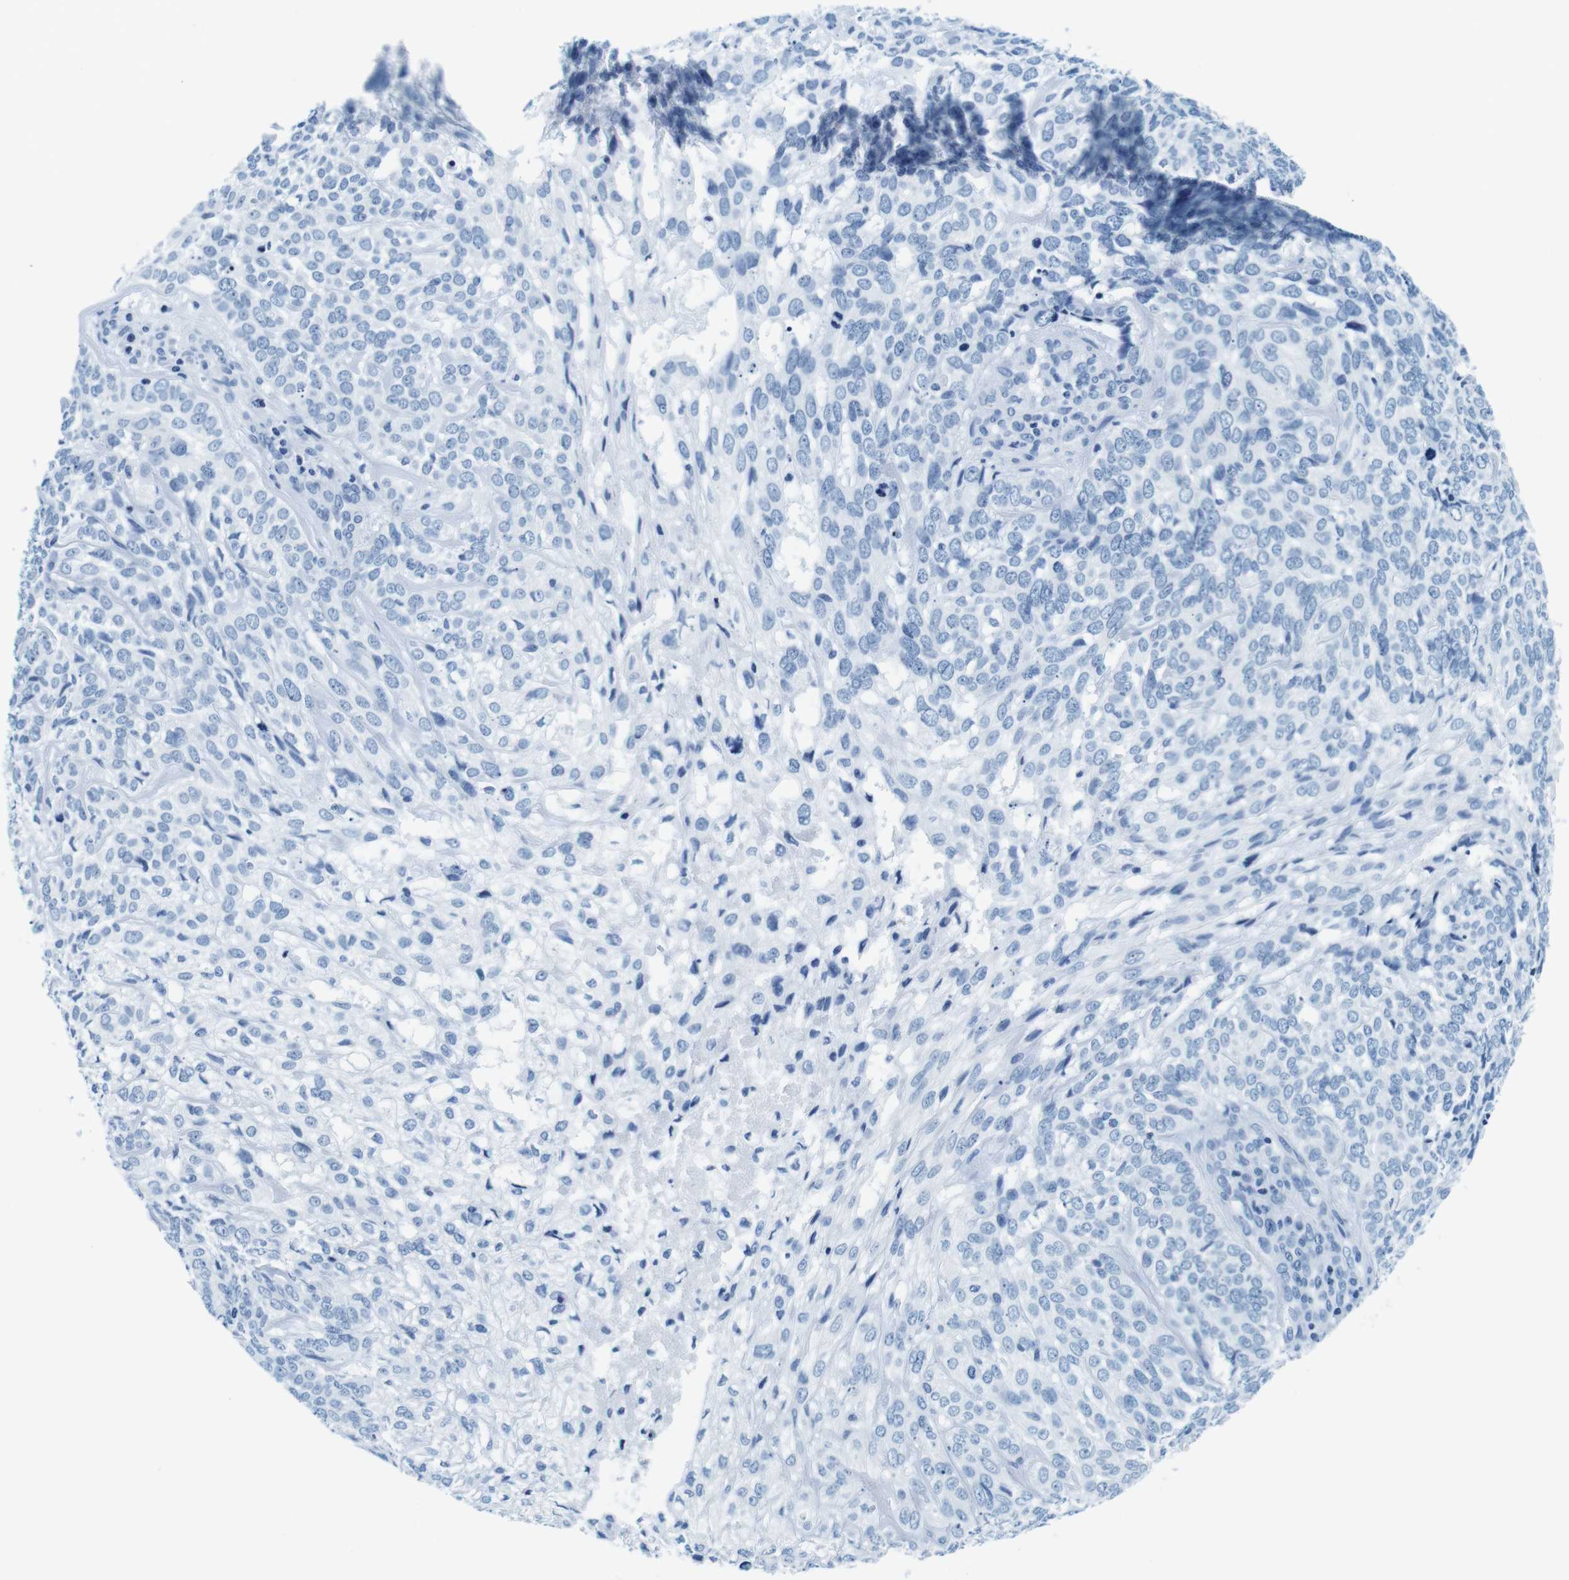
{"staining": {"intensity": "negative", "quantity": "none", "location": "none"}, "tissue": "skin cancer", "cell_type": "Tumor cells", "image_type": "cancer", "snomed": [{"axis": "morphology", "description": "Basal cell carcinoma"}, {"axis": "topography", "description": "Skin"}], "caption": "Immunohistochemical staining of skin cancer (basal cell carcinoma) exhibits no significant positivity in tumor cells.", "gene": "ELANE", "patient": {"sex": "male", "age": 72}}